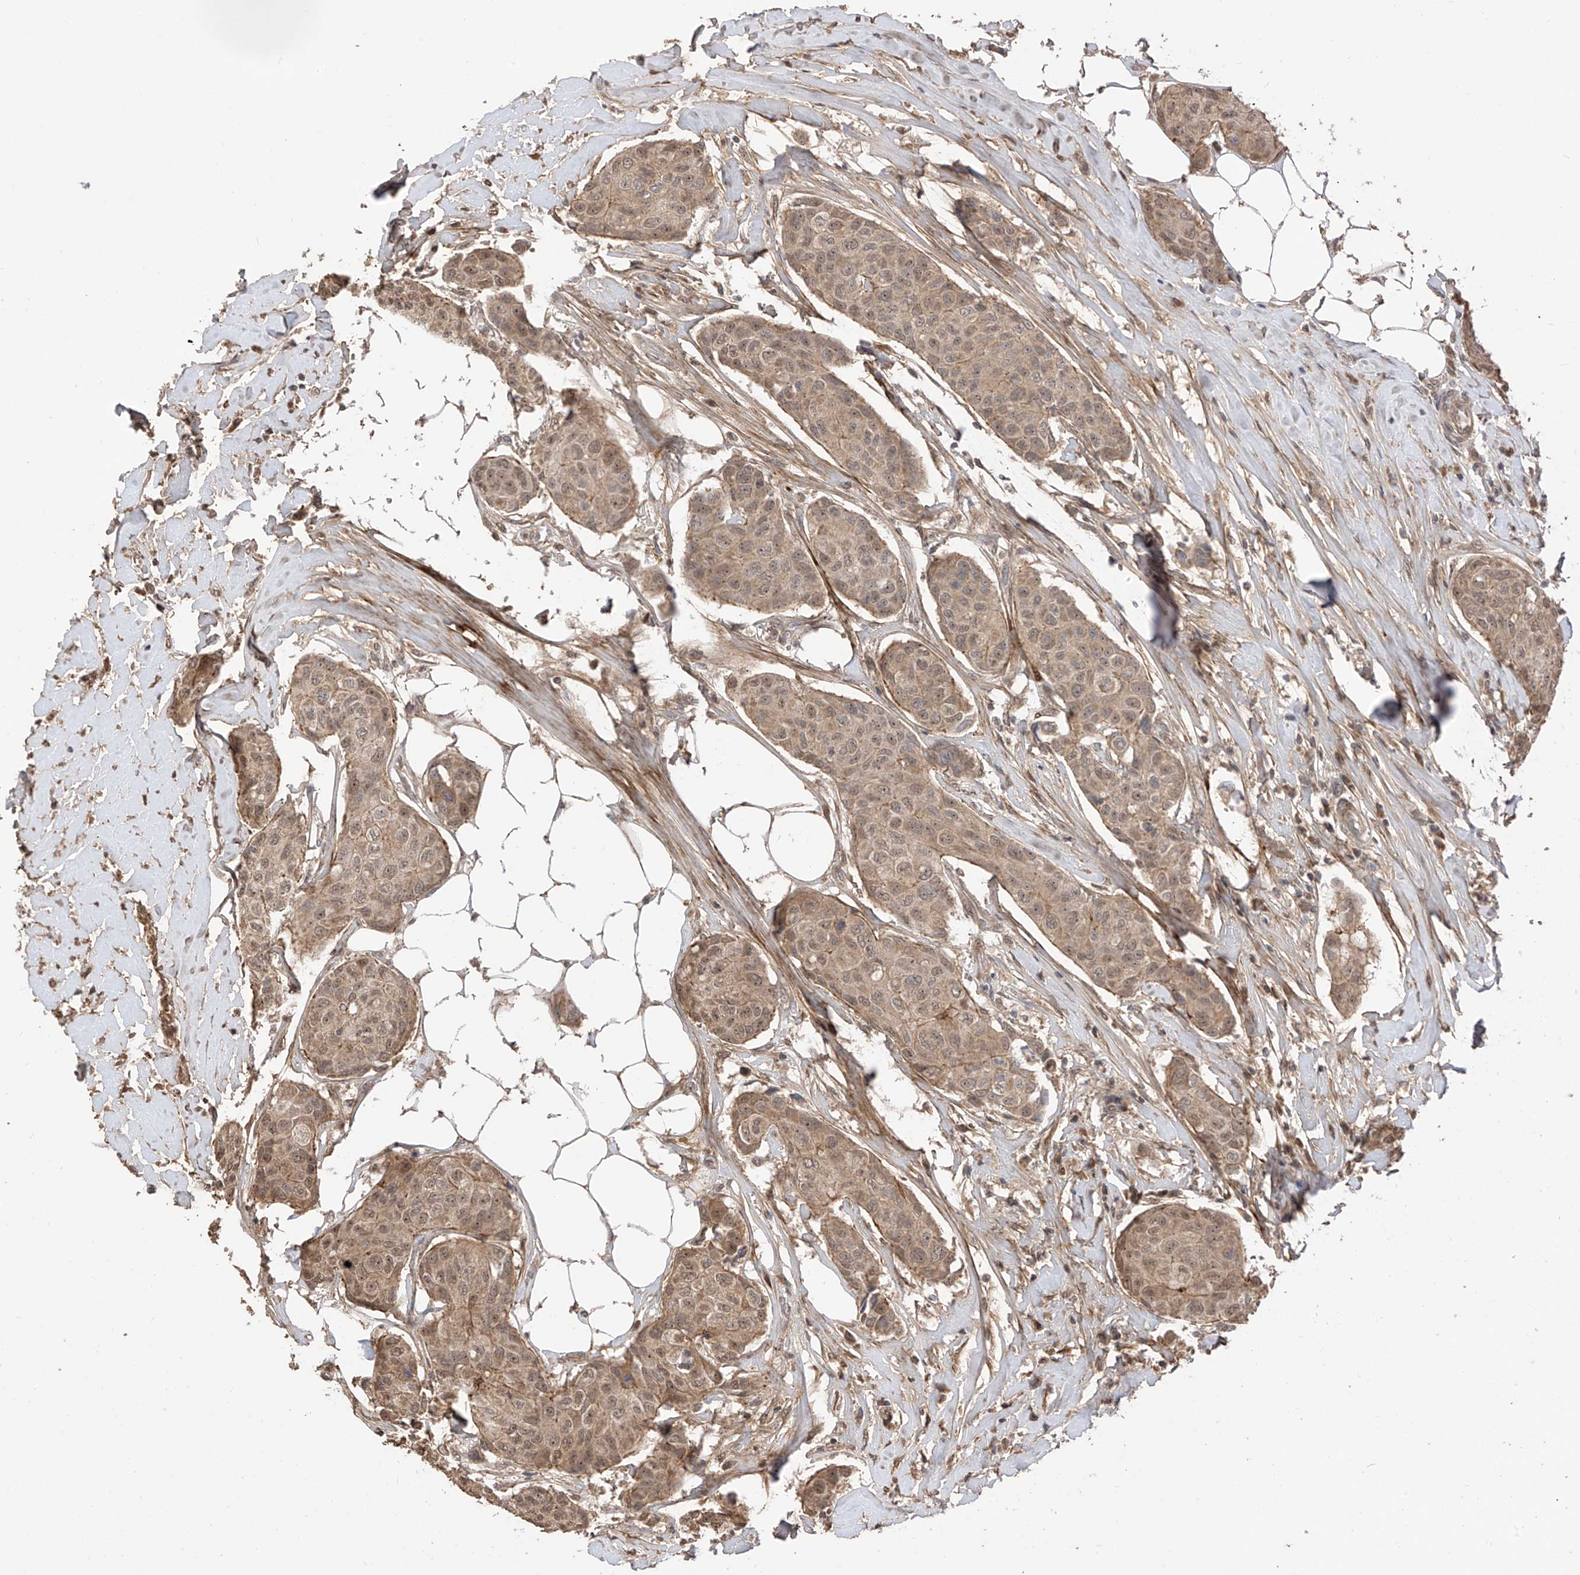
{"staining": {"intensity": "moderate", "quantity": ">75%", "location": "cytoplasmic/membranous,nuclear"}, "tissue": "breast cancer", "cell_type": "Tumor cells", "image_type": "cancer", "snomed": [{"axis": "morphology", "description": "Duct carcinoma"}, {"axis": "topography", "description": "Breast"}], "caption": "Breast intraductal carcinoma stained with a protein marker demonstrates moderate staining in tumor cells.", "gene": "LATS1", "patient": {"sex": "female", "age": 80}}